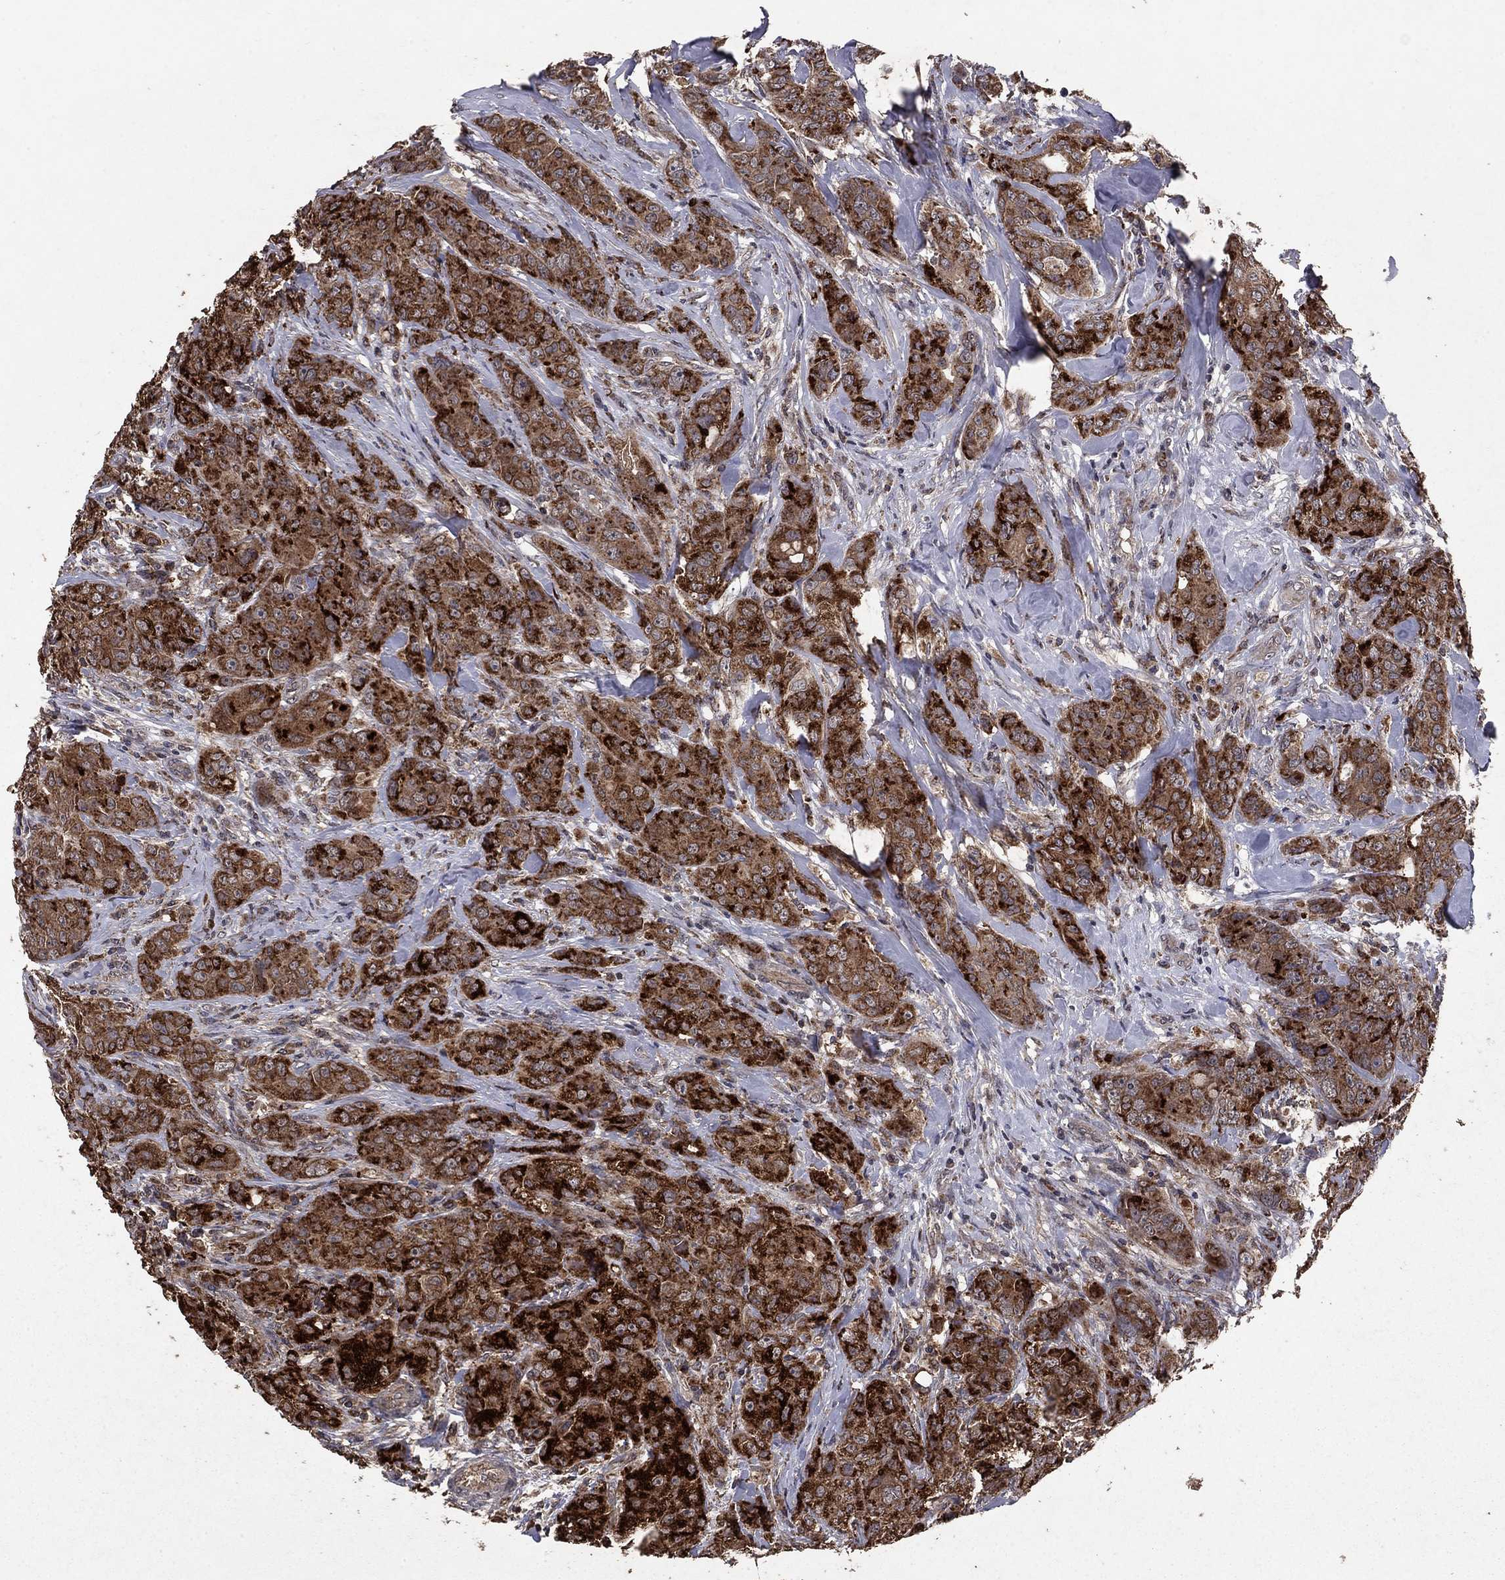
{"staining": {"intensity": "strong", "quantity": ">75%", "location": "cytoplasmic/membranous"}, "tissue": "breast cancer", "cell_type": "Tumor cells", "image_type": "cancer", "snomed": [{"axis": "morphology", "description": "Duct carcinoma"}, {"axis": "topography", "description": "Breast"}], "caption": "DAB immunohistochemical staining of human breast cancer demonstrates strong cytoplasmic/membranous protein positivity in about >75% of tumor cells.", "gene": "DHRS1", "patient": {"sex": "female", "age": 43}}